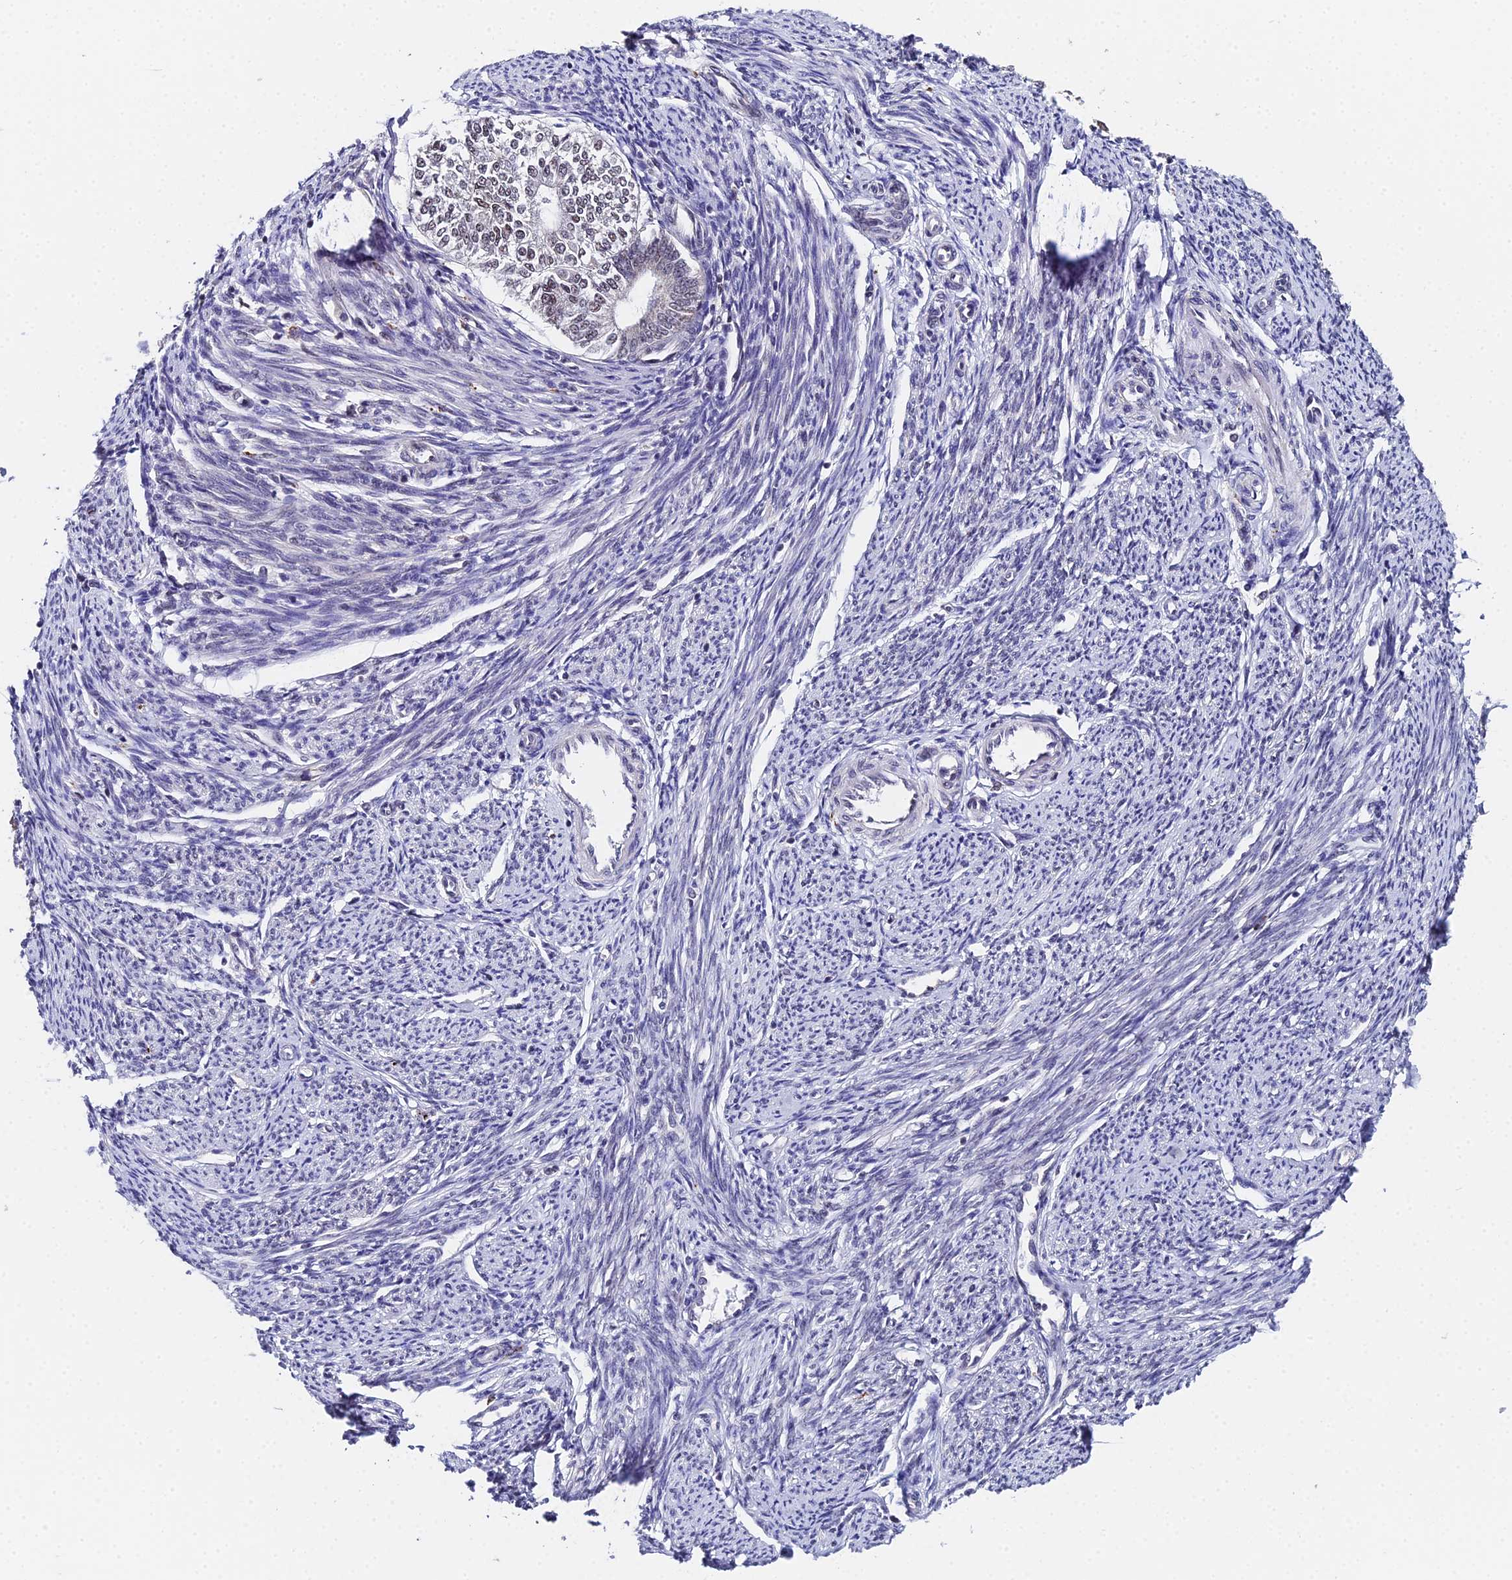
{"staining": {"intensity": "weak", "quantity": "25%-75%", "location": "nuclear"}, "tissue": "smooth muscle", "cell_type": "Smooth muscle cells", "image_type": "normal", "snomed": [{"axis": "morphology", "description": "Normal tissue, NOS"}, {"axis": "topography", "description": "Smooth muscle"}, {"axis": "topography", "description": "Uterus"}], "caption": "This photomicrograph demonstrates IHC staining of unremarkable human smooth muscle, with low weak nuclear staining in approximately 25%-75% of smooth muscle cells.", "gene": "MAGOHB", "patient": {"sex": "female", "age": 59}}